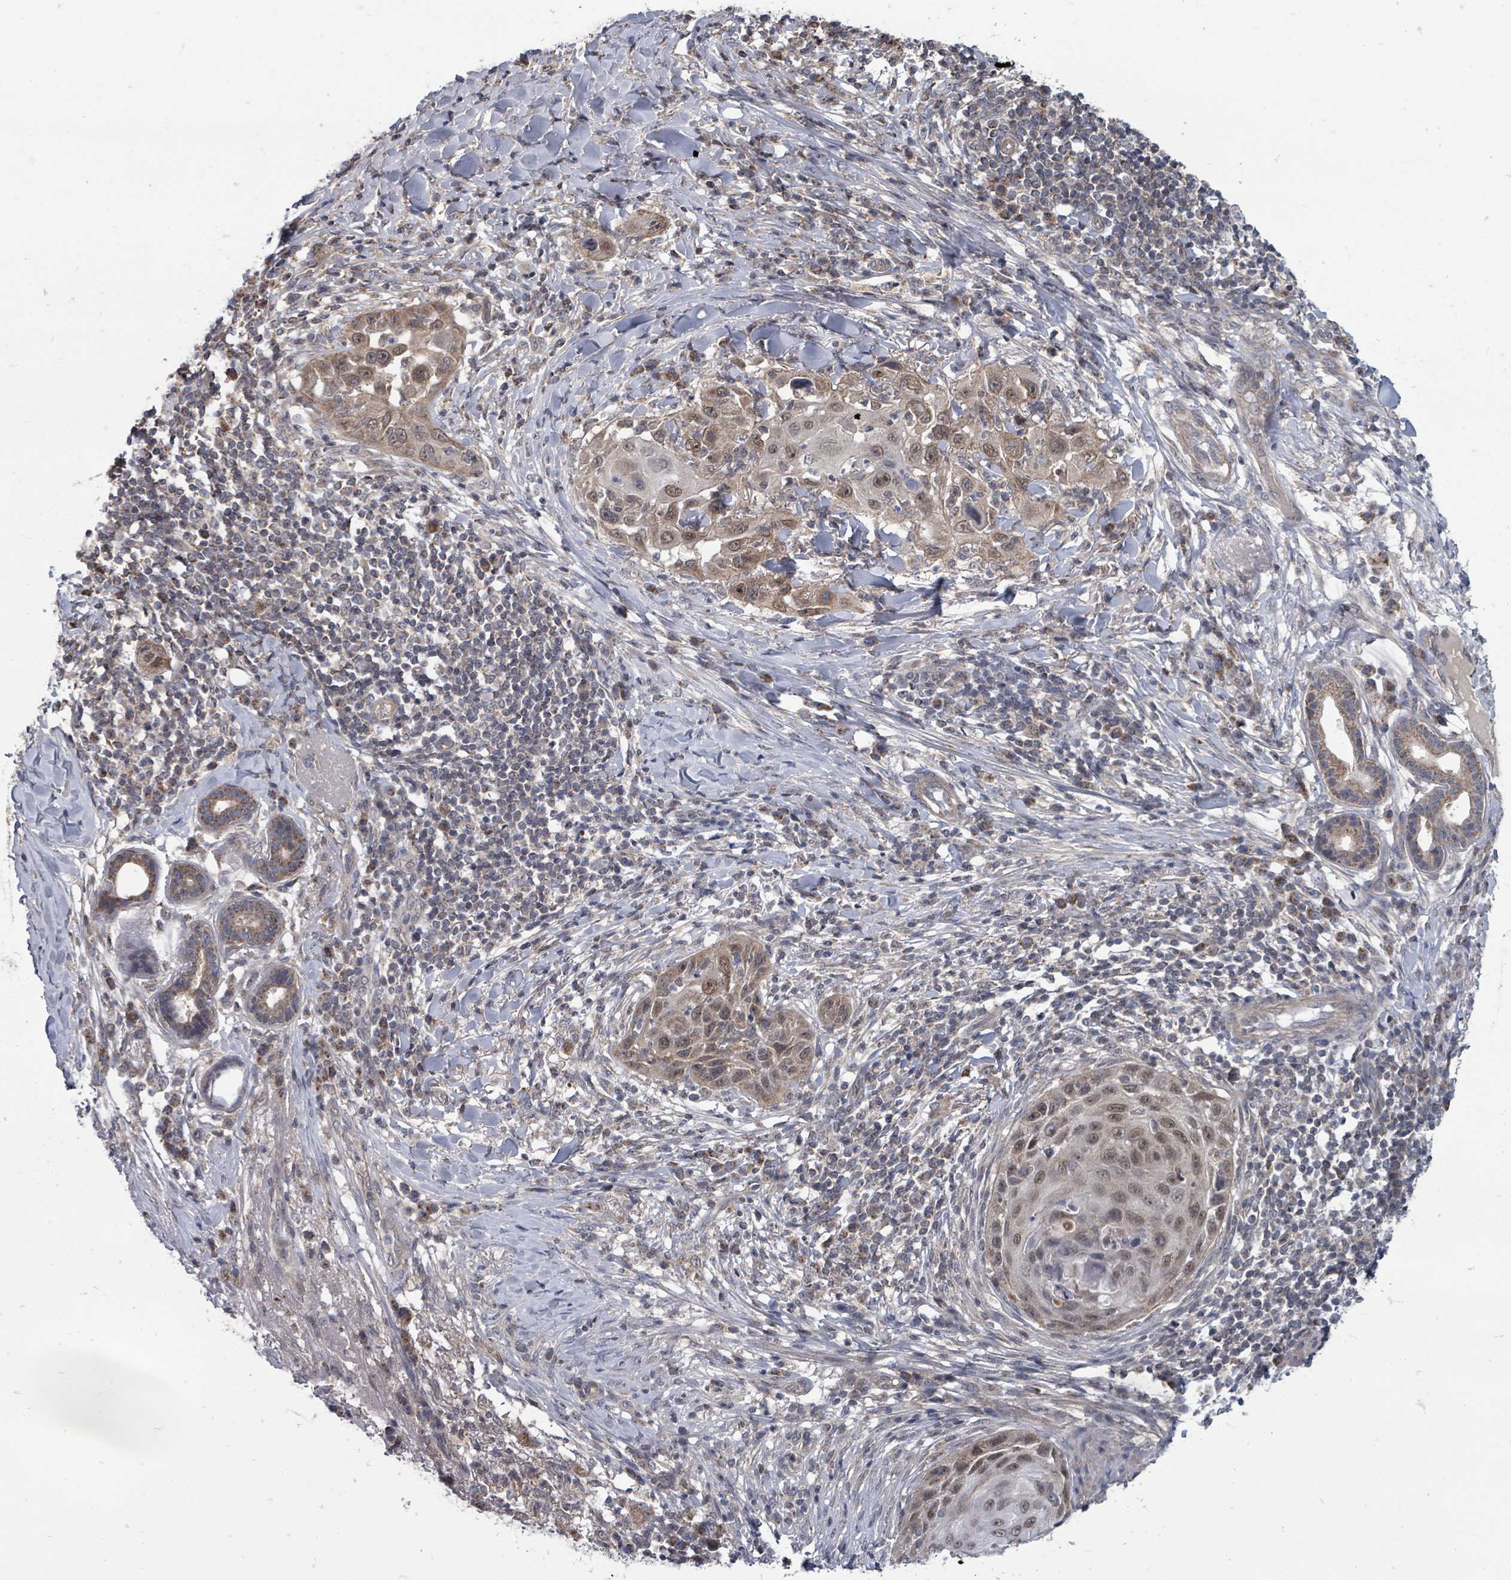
{"staining": {"intensity": "moderate", "quantity": ">75%", "location": "cytoplasmic/membranous,nuclear"}, "tissue": "skin cancer", "cell_type": "Tumor cells", "image_type": "cancer", "snomed": [{"axis": "morphology", "description": "Squamous cell carcinoma, NOS"}, {"axis": "topography", "description": "Skin"}], "caption": "Immunohistochemical staining of human squamous cell carcinoma (skin) shows medium levels of moderate cytoplasmic/membranous and nuclear staining in about >75% of tumor cells. (brown staining indicates protein expression, while blue staining denotes nuclei).", "gene": "MAGOHB", "patient": {"sex": "female", "age": 44}}